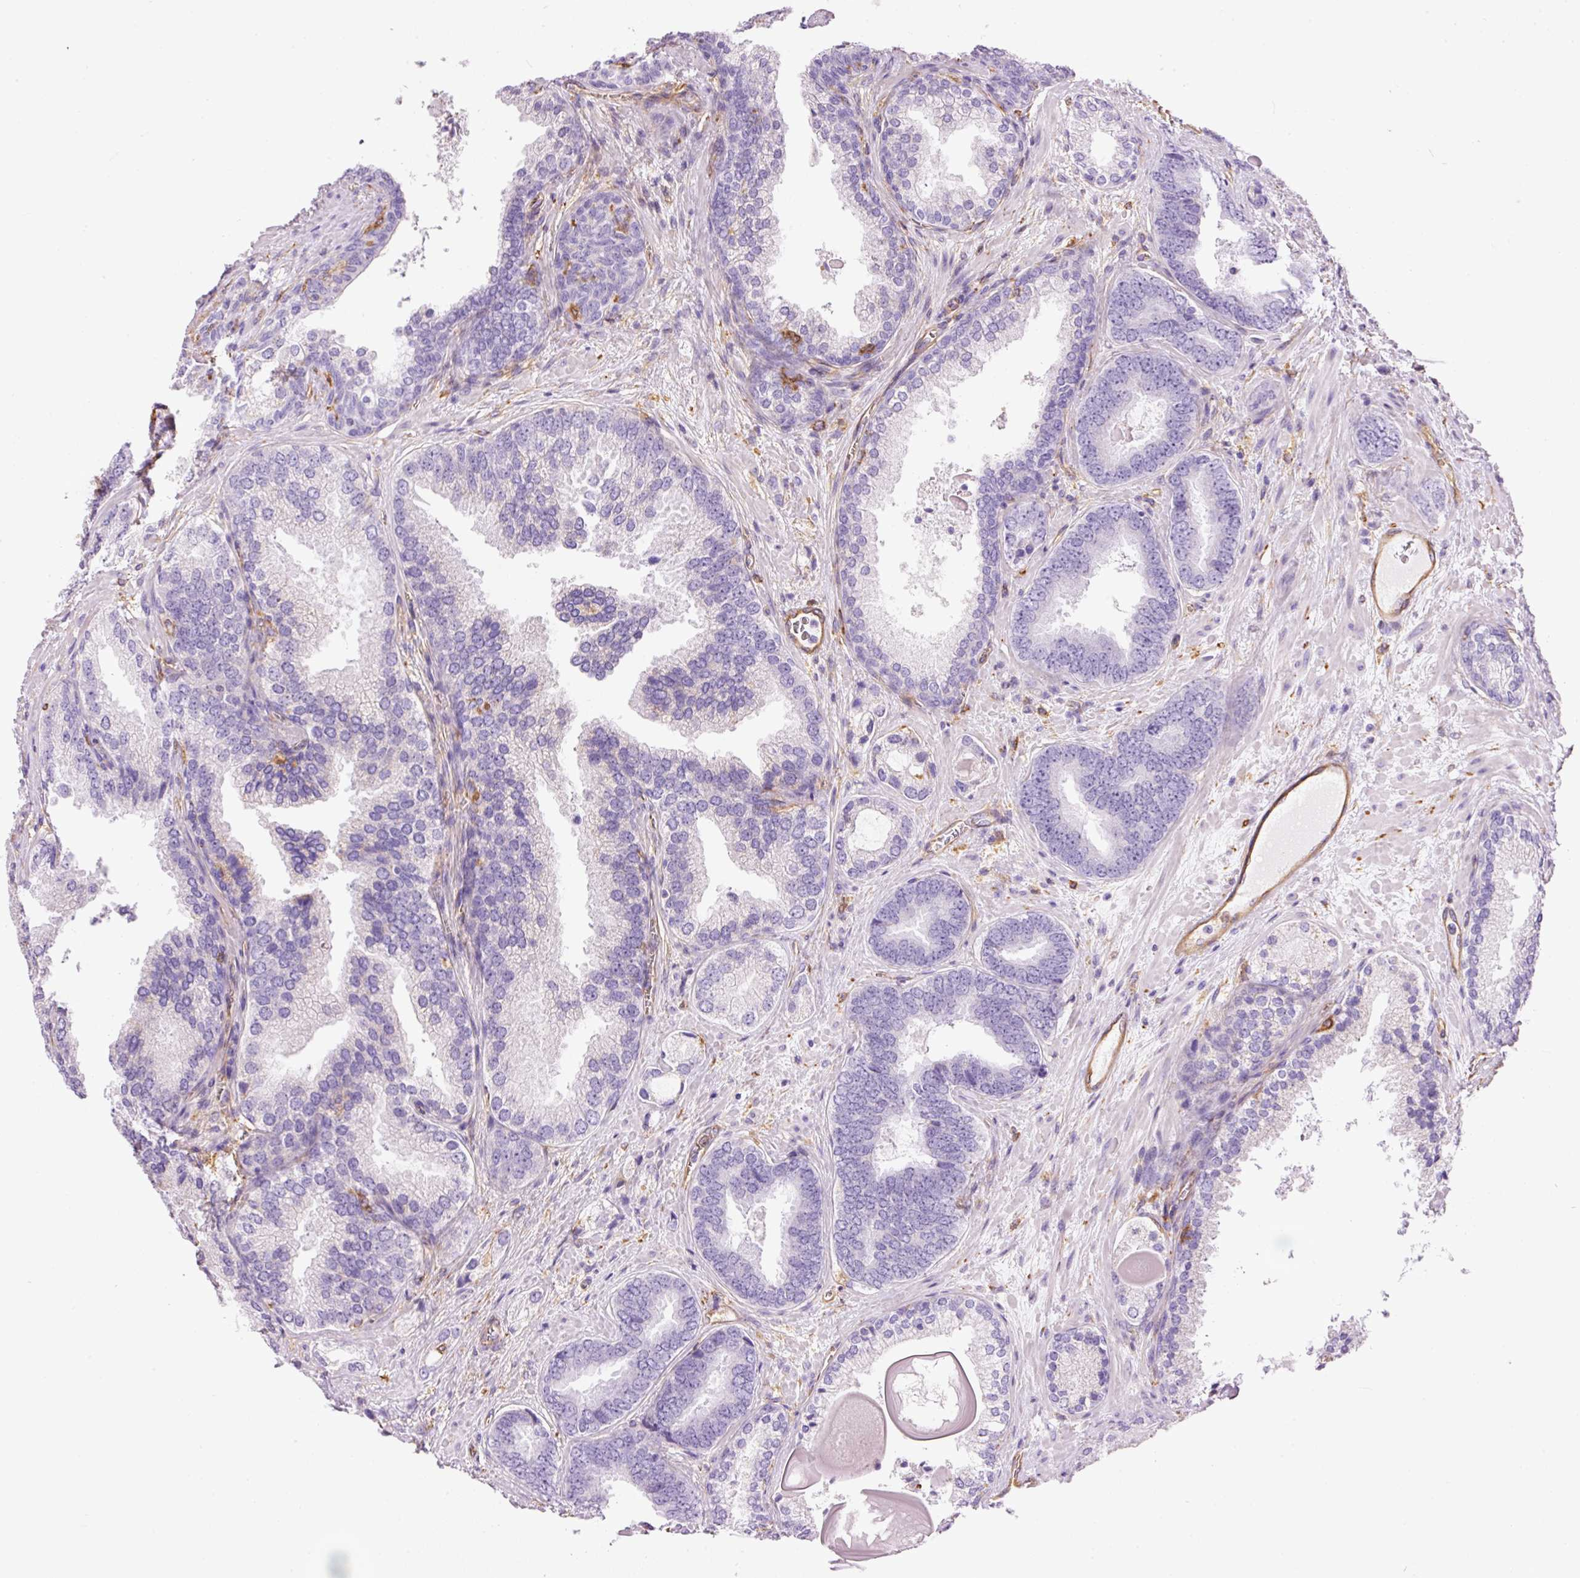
{"staining": {"intensity": "negative", "quantity": "none", "location": "none"}, "tissue": "prostate cancer", "cell_type": "Tumor cells", "image_type": "cancer", "snomed": [{"axis": "morphology", "description": "Adenocarcinoma, High grade"}, {"axis": "topography", "description": "Prostate"}], "caption": "IHC histopathology image of human prostate cancer (high-grade adenocarcinoma) stained for a protein (brown), which exhibits no expression in tumor cells.", "gene": "IL10RB", "patient": {"sex": "male", "age": 63}}